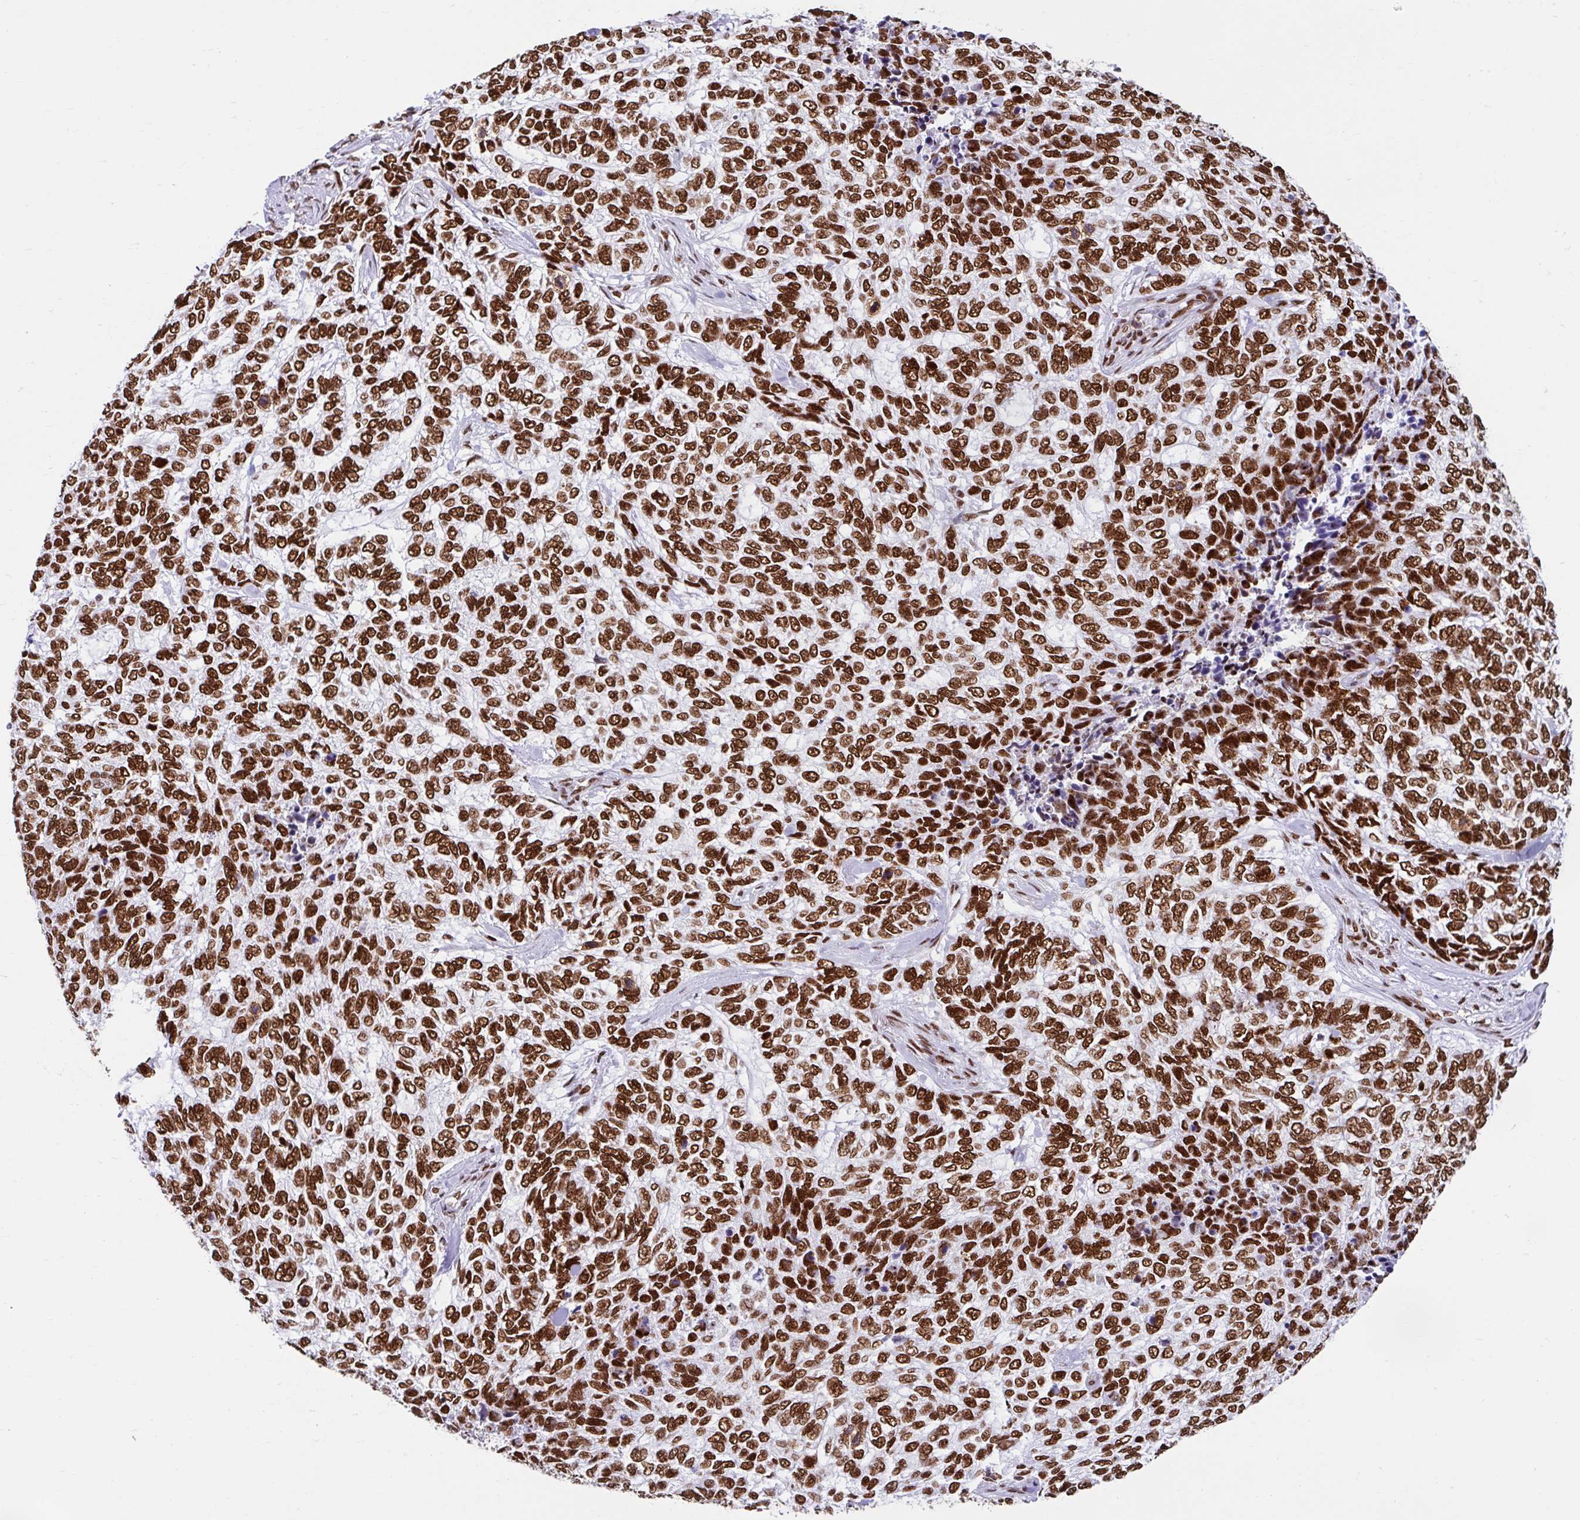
{"staining": {"intensity": "strong", "quantity": ">75%", "location": "nuclear"}, "tissue": "skin cancer", "cell_type": "Tumor cells", "image_type": "cancer", "snomed": [{"axis": "morphology", "description": "Basal cell carcinoma"}, {"axis": "topography", "description": "Skin"}], "caption": "A brown stain shows strong nuclear positivity of a protein in skin cancer (basal cell carcinoma) tumor cells.", "gene": "KHDRBS1", "patient": {"sex": "female", "age": 65}}